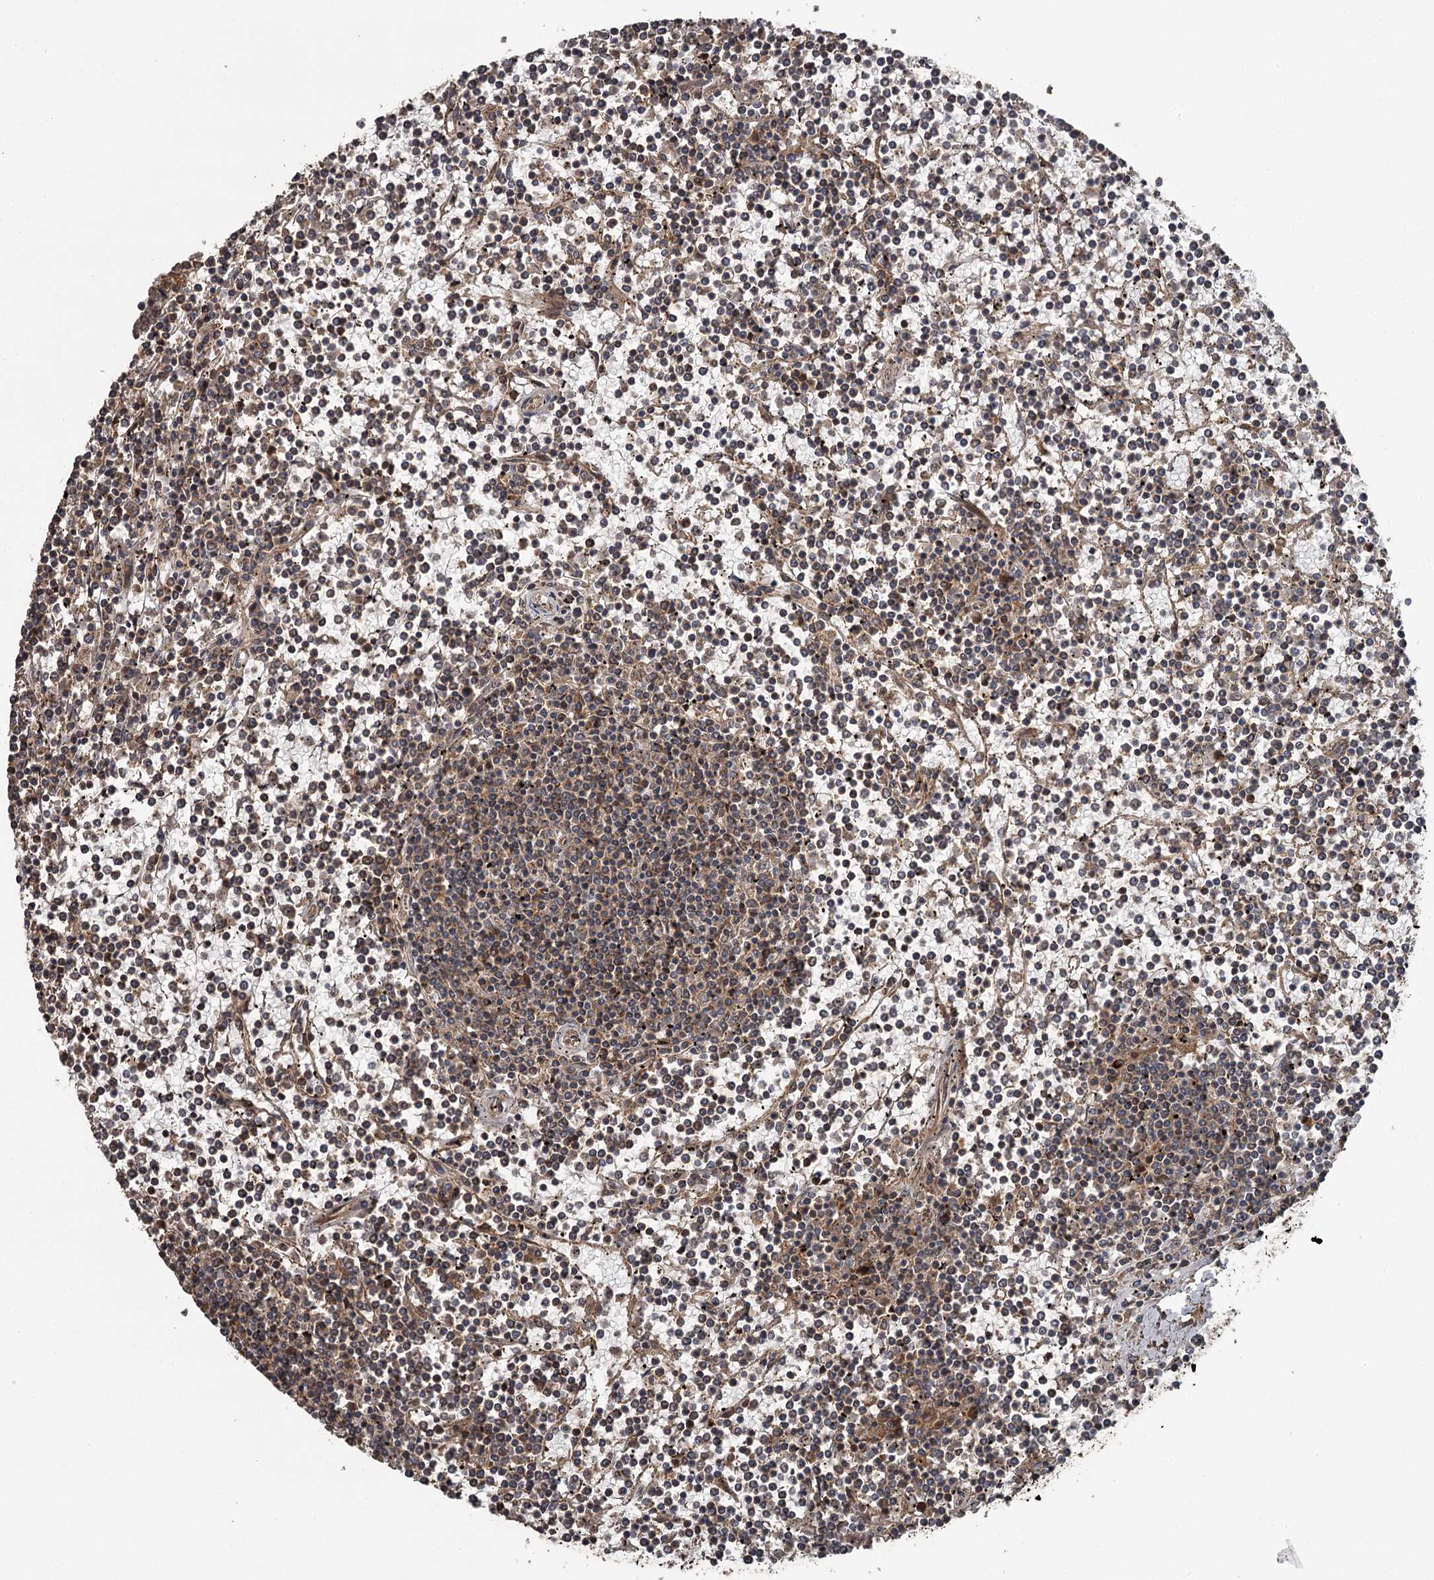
{"staining": {"intensity": "weak", "quantity": "25%-75%", "location": "cytoplasmic/membranous"}, "tissue": "lymphoma", "cell_type": "Tumor cells", "image_type": "cancer", "snomed": [{"axis": "morphology", "description": "Malignant lymphoma, non-Hodgkin's type, Low grade"}, {"axis": "topography", "description": "Spleen"}], "caption": "DAB (3,3'-diaminobenzidine) immunohistochemical staining of low-grade malignant lymphoma, non-Hodgkin's type demonstrates weak cytoplasmic/membranous protein staining in approximately 25%-75% of tumor cells. The staining is performed using DAB brown chromogen to label protein expression. The nuclei are counter-stained blue using hematoxylin.", "gene": "RAB21", "patient": {"sex": "female", "age": 19}}